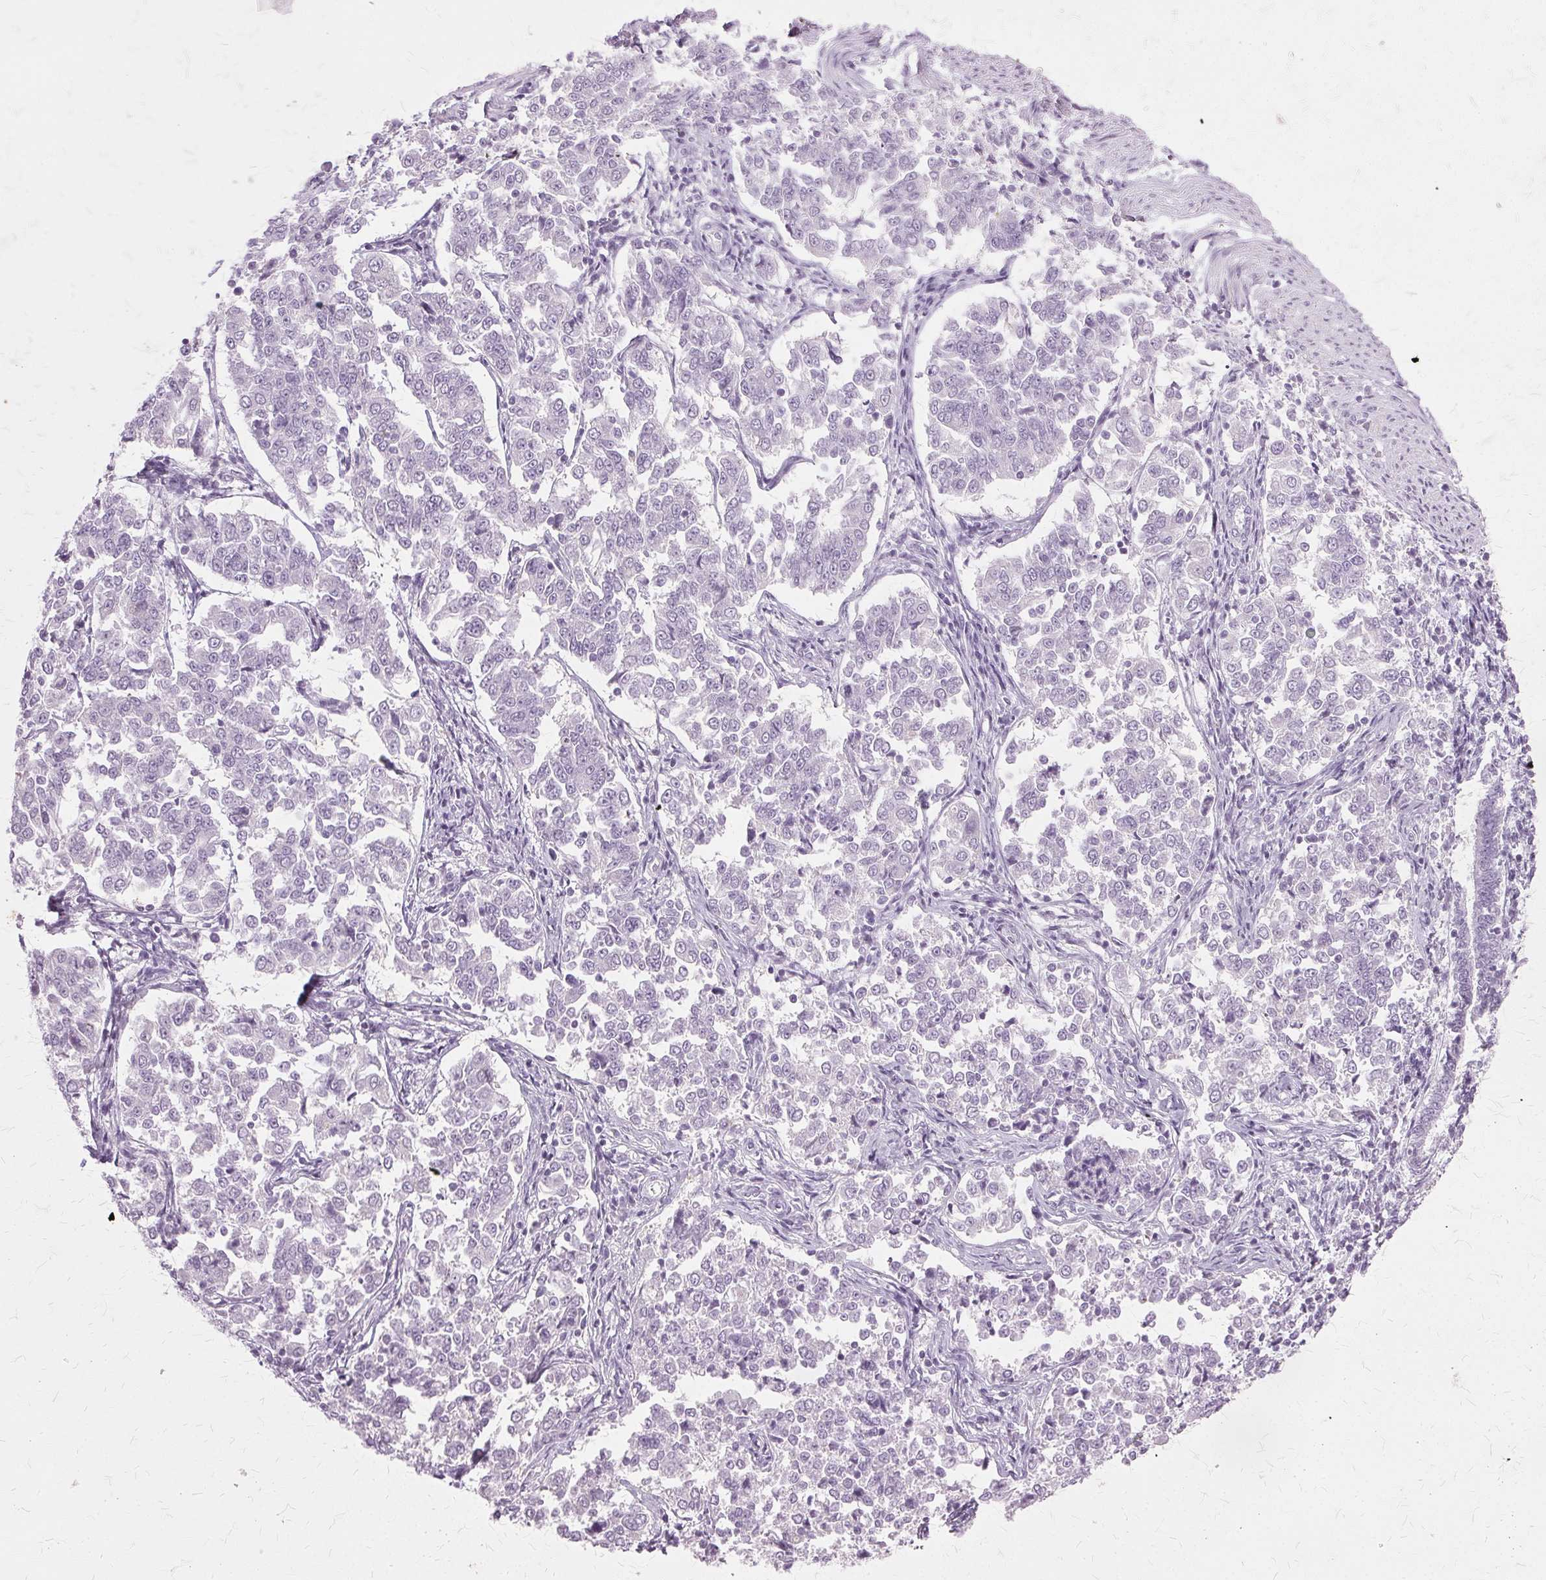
{"staining": {"intensity": "negative", "quantity": "none", "location": "none"}, "tissue": "endometrial cancer", "cell_type": "Tumor cells", "image_type": "cancer", "snomed": [{"axis": "morphology", "description": "Adenocarcinoma, NOS"}, {"axis": "topography", "description": "Endometrium"}], "caption": "The immunohistochemistry (IHC) photomicrograph has no significant expression in tumor cells of endometrial adenocarcinoma tissue. Brightfield microscopy of immunohistochemistry stained with DAB (brown) and hematoxylin (blue), captured at high magnification.", "gene": "SLC45A3", "patient": {"sex": "female", "age": 43}}